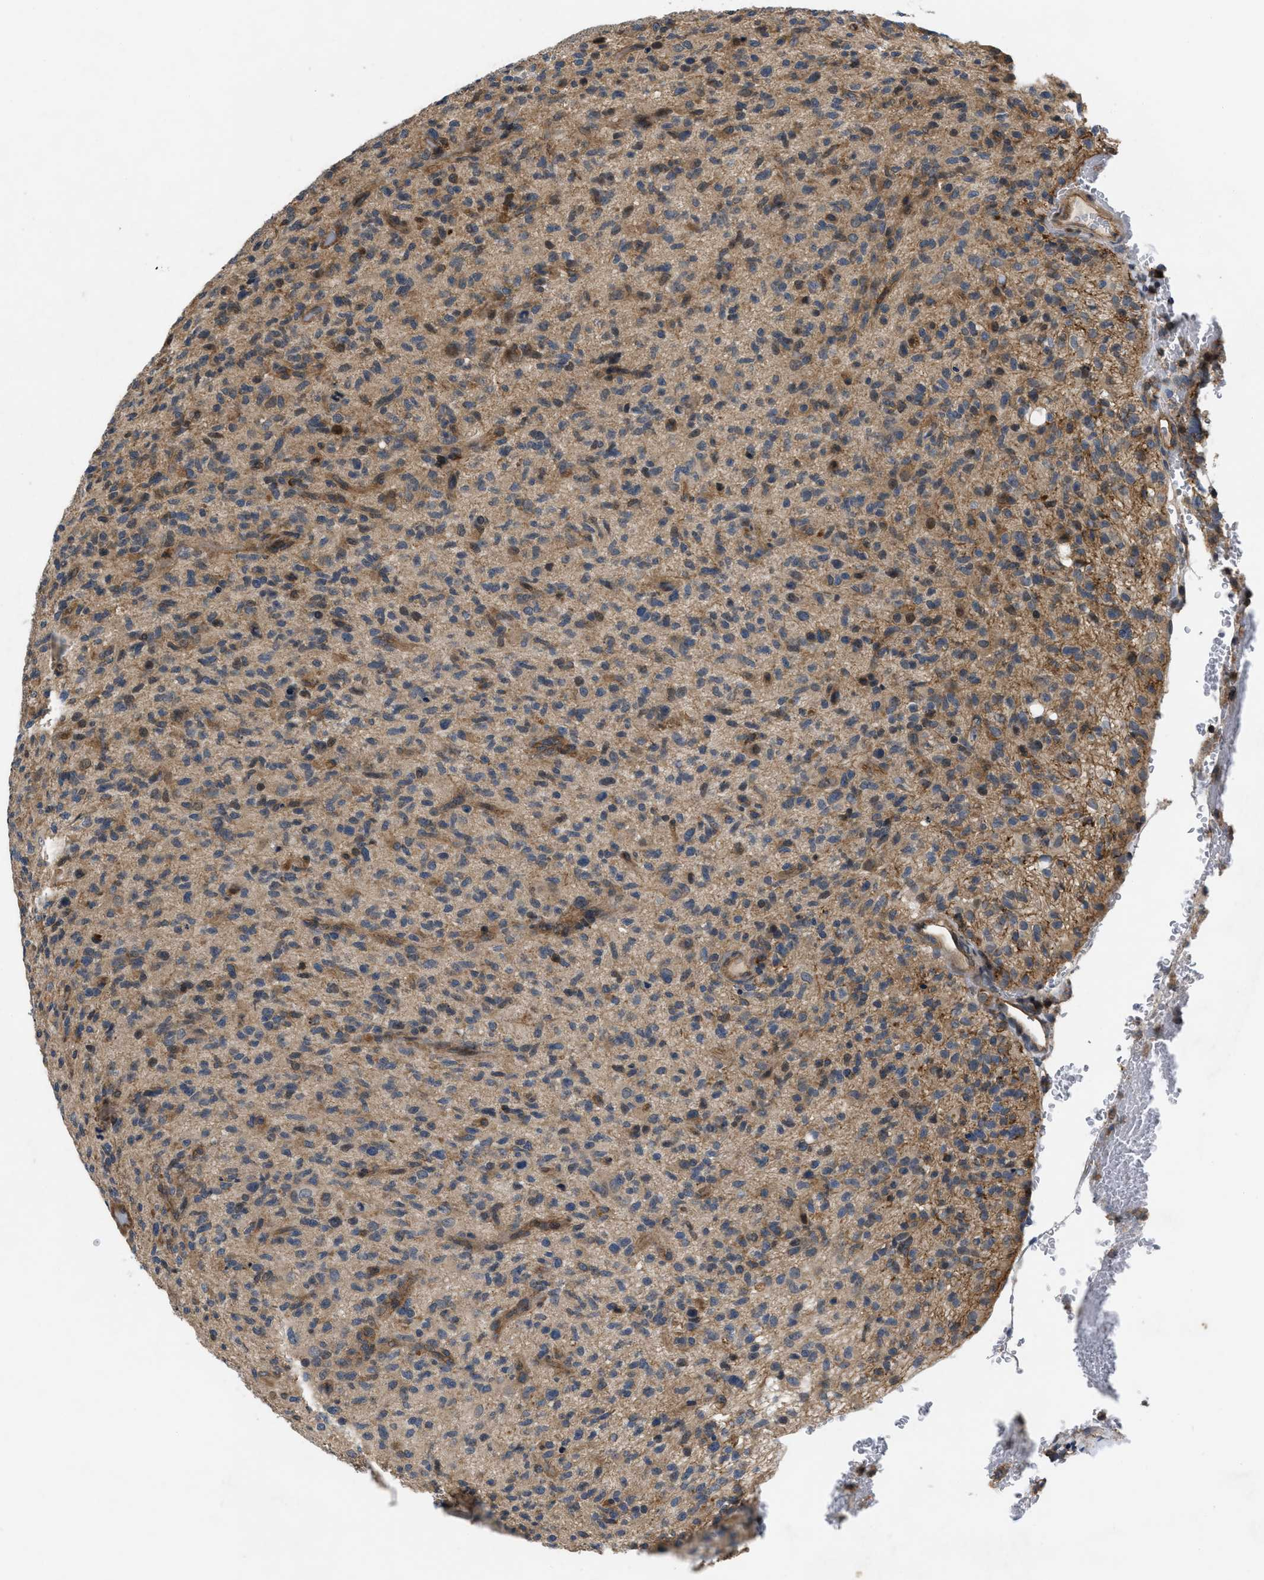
{"staining": {"intensity": "moderate", "quantity": "25%-75%", "location": "cytoplasmic/membranous"}, "tissue": "glioma", "cell_type": "Tumor cells", "image_type": "cancer", "snomed": [{"axis": "morphology", "description": "Glioma, malignant, High grade"}, {"axis": "topography", "description": "Brain"}], "caption": "Moderate cytoplasmic/membranous staining for a protein is appreciated in about 25%-75% of tumor cells of glioma using immunohistochemistry.", "gene": "HMGCR", "patient": {"sex": "male", "age": 71}}